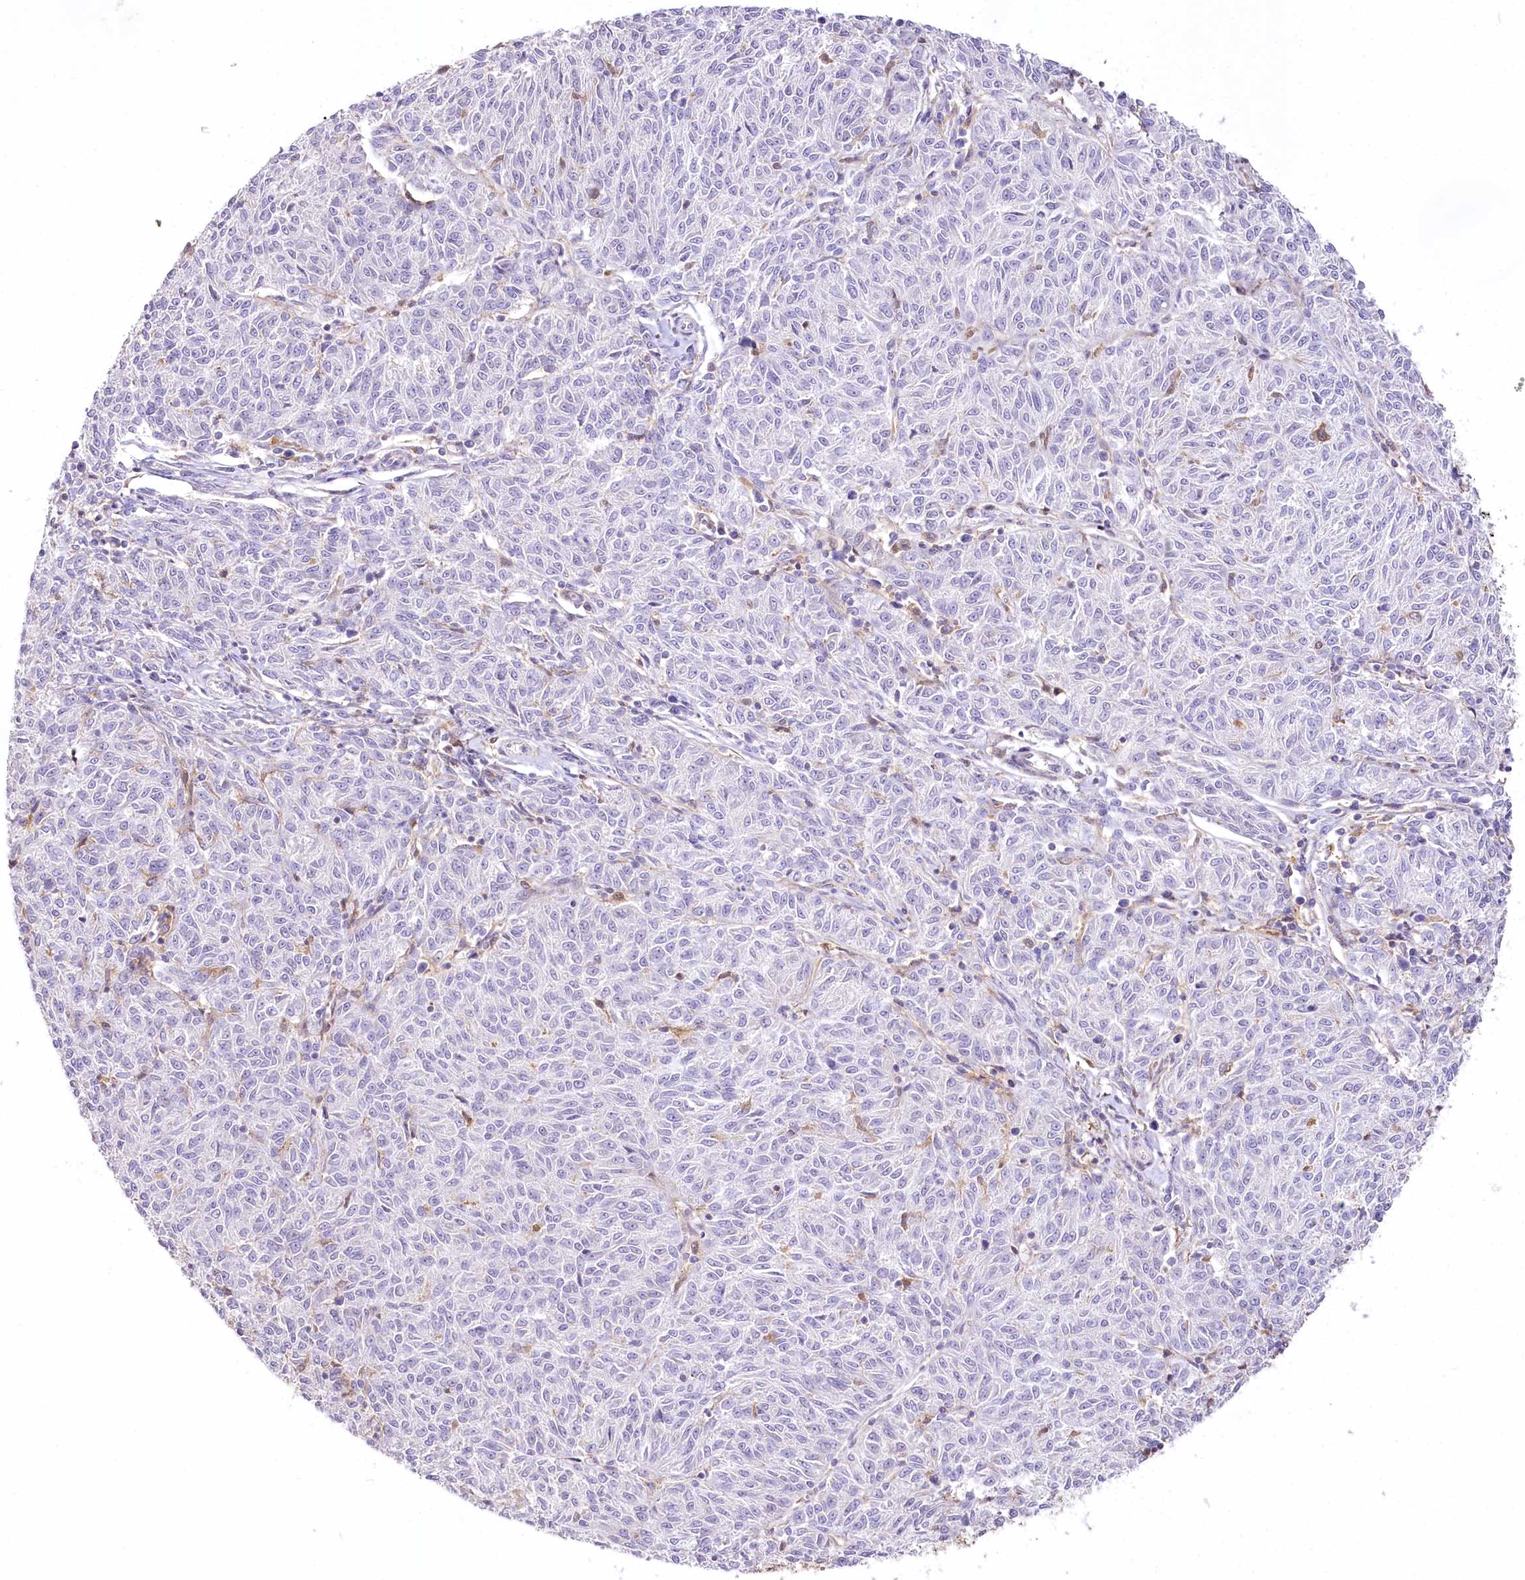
{"staining": {"intensity": "negative", "quantity": "none", "location": "none"}, "tissue": "melanoma", "cell_type": "Tumor cells", "image_type": "cancer", "snomed": [{"axis": "morphology", "description": "Malignant melanoma, NOS"}, {"axis": "topography", "description": "Skin"}], "caption": "Immunohistochemistry micrograph of neoplastic tissue: human melanoma stained with DAB exhibits no significant protein positivity in tumor cells. Brightfield microscopy of IHC stained with DAB (brown) and hematoxylin (blue), captured at high magnification.", "gene": "DPYD", "patient": {"sex": "female", "age": 72}}